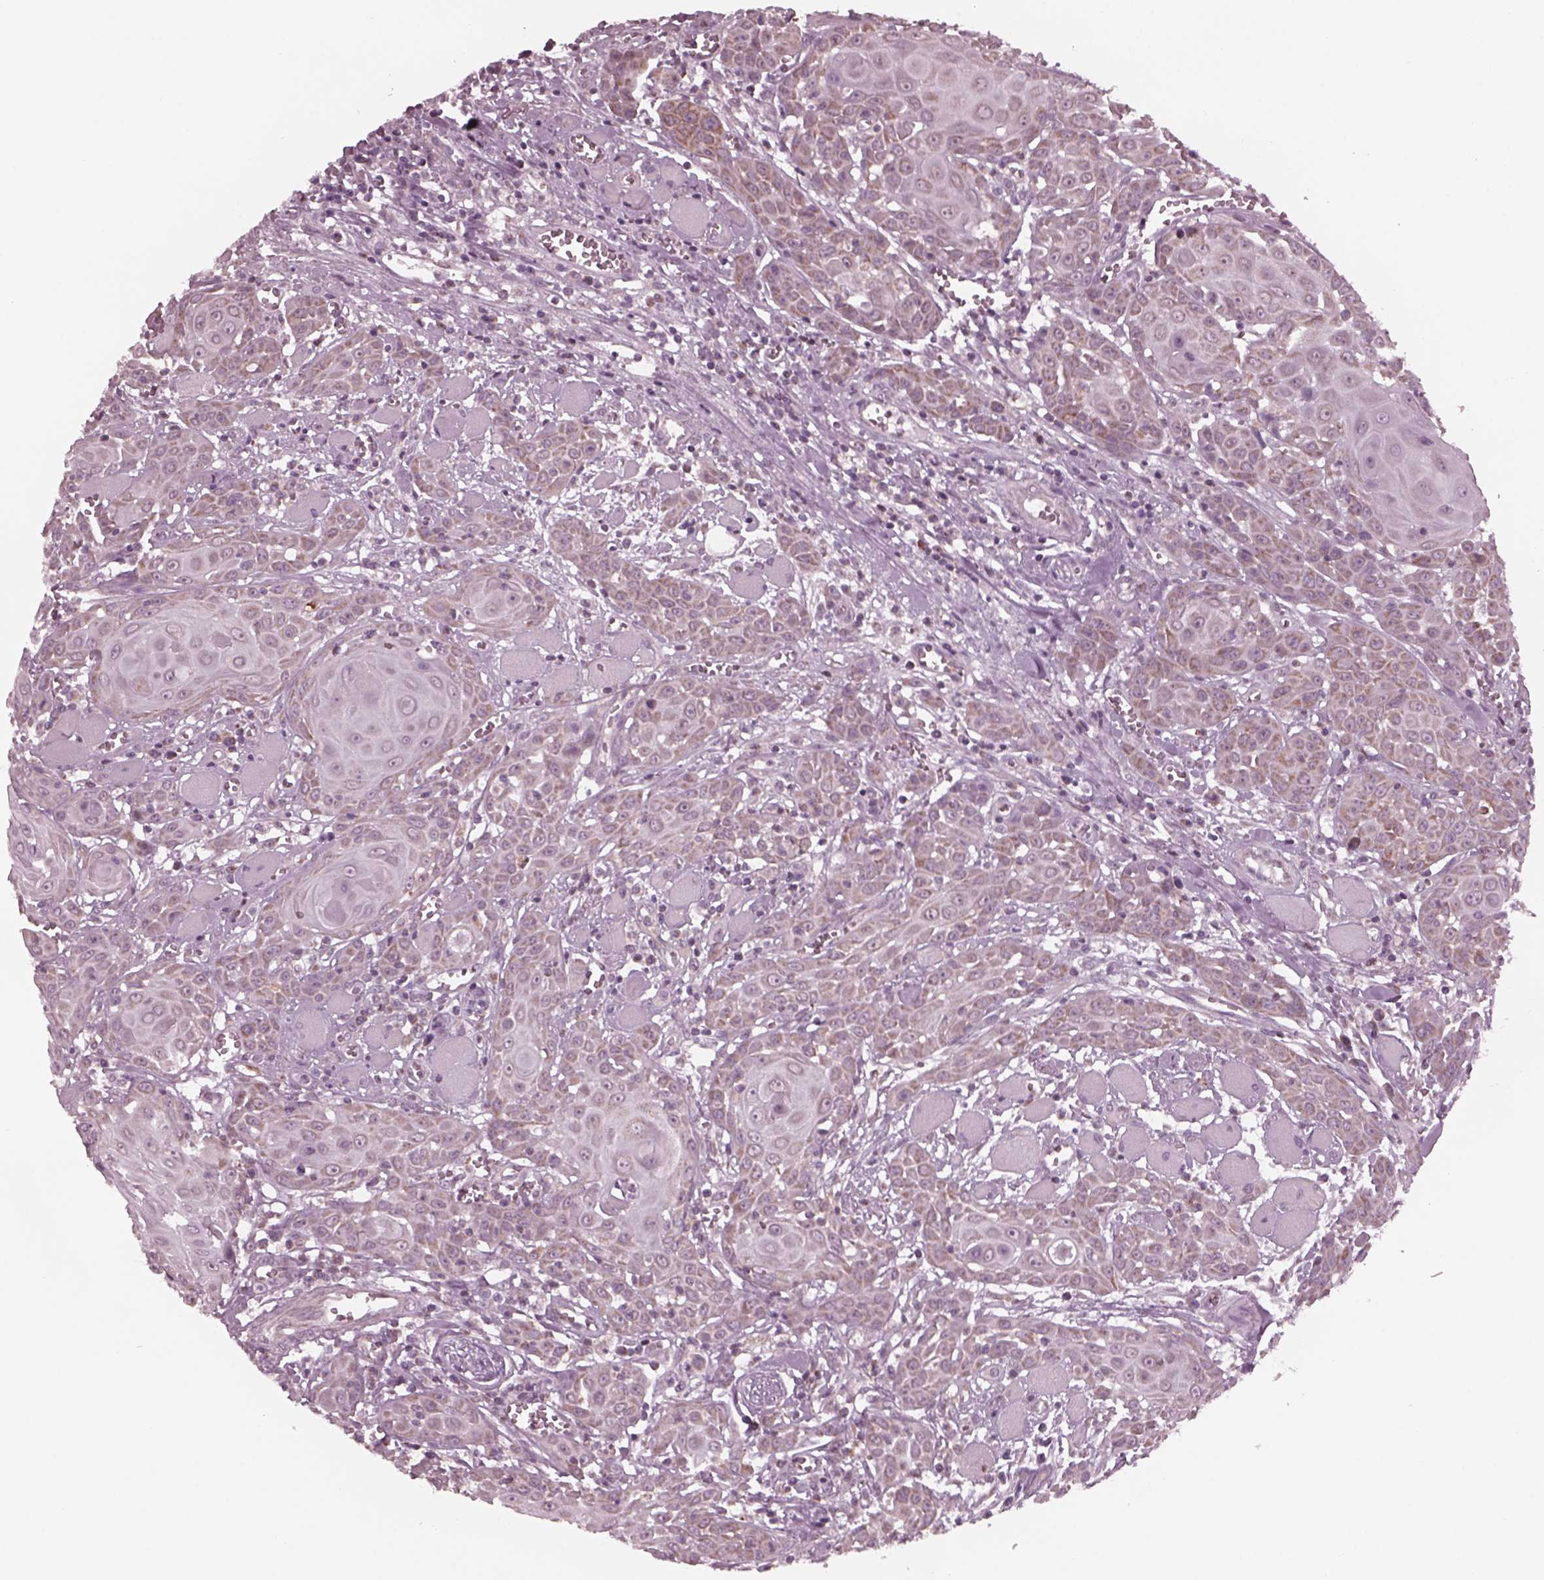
{"staining": {"intensity": "moderate", "quantity": "<25%", "location": "cytoplasmic/membranous"}, "tissue": "head and neck cancer", "cell_type": "Tumor cells", "image_type": "cancer", "snomed": [{"axis": "morphology", "description": "Squamous cell carcinoma, NOS"}, {"axis": "topography", "description": "Head-Neck"}], "caption": "Immunohistochemistry photomicrograph of head and neck cancer (squamous cell carcinoma) stained for a protein (brown), which shows low levels of moderate cytoplasmic/membranous expression in about <25% of tumor cells.", "gene": "CELSR3", "patient": {"sex": "female", "age": 80}}